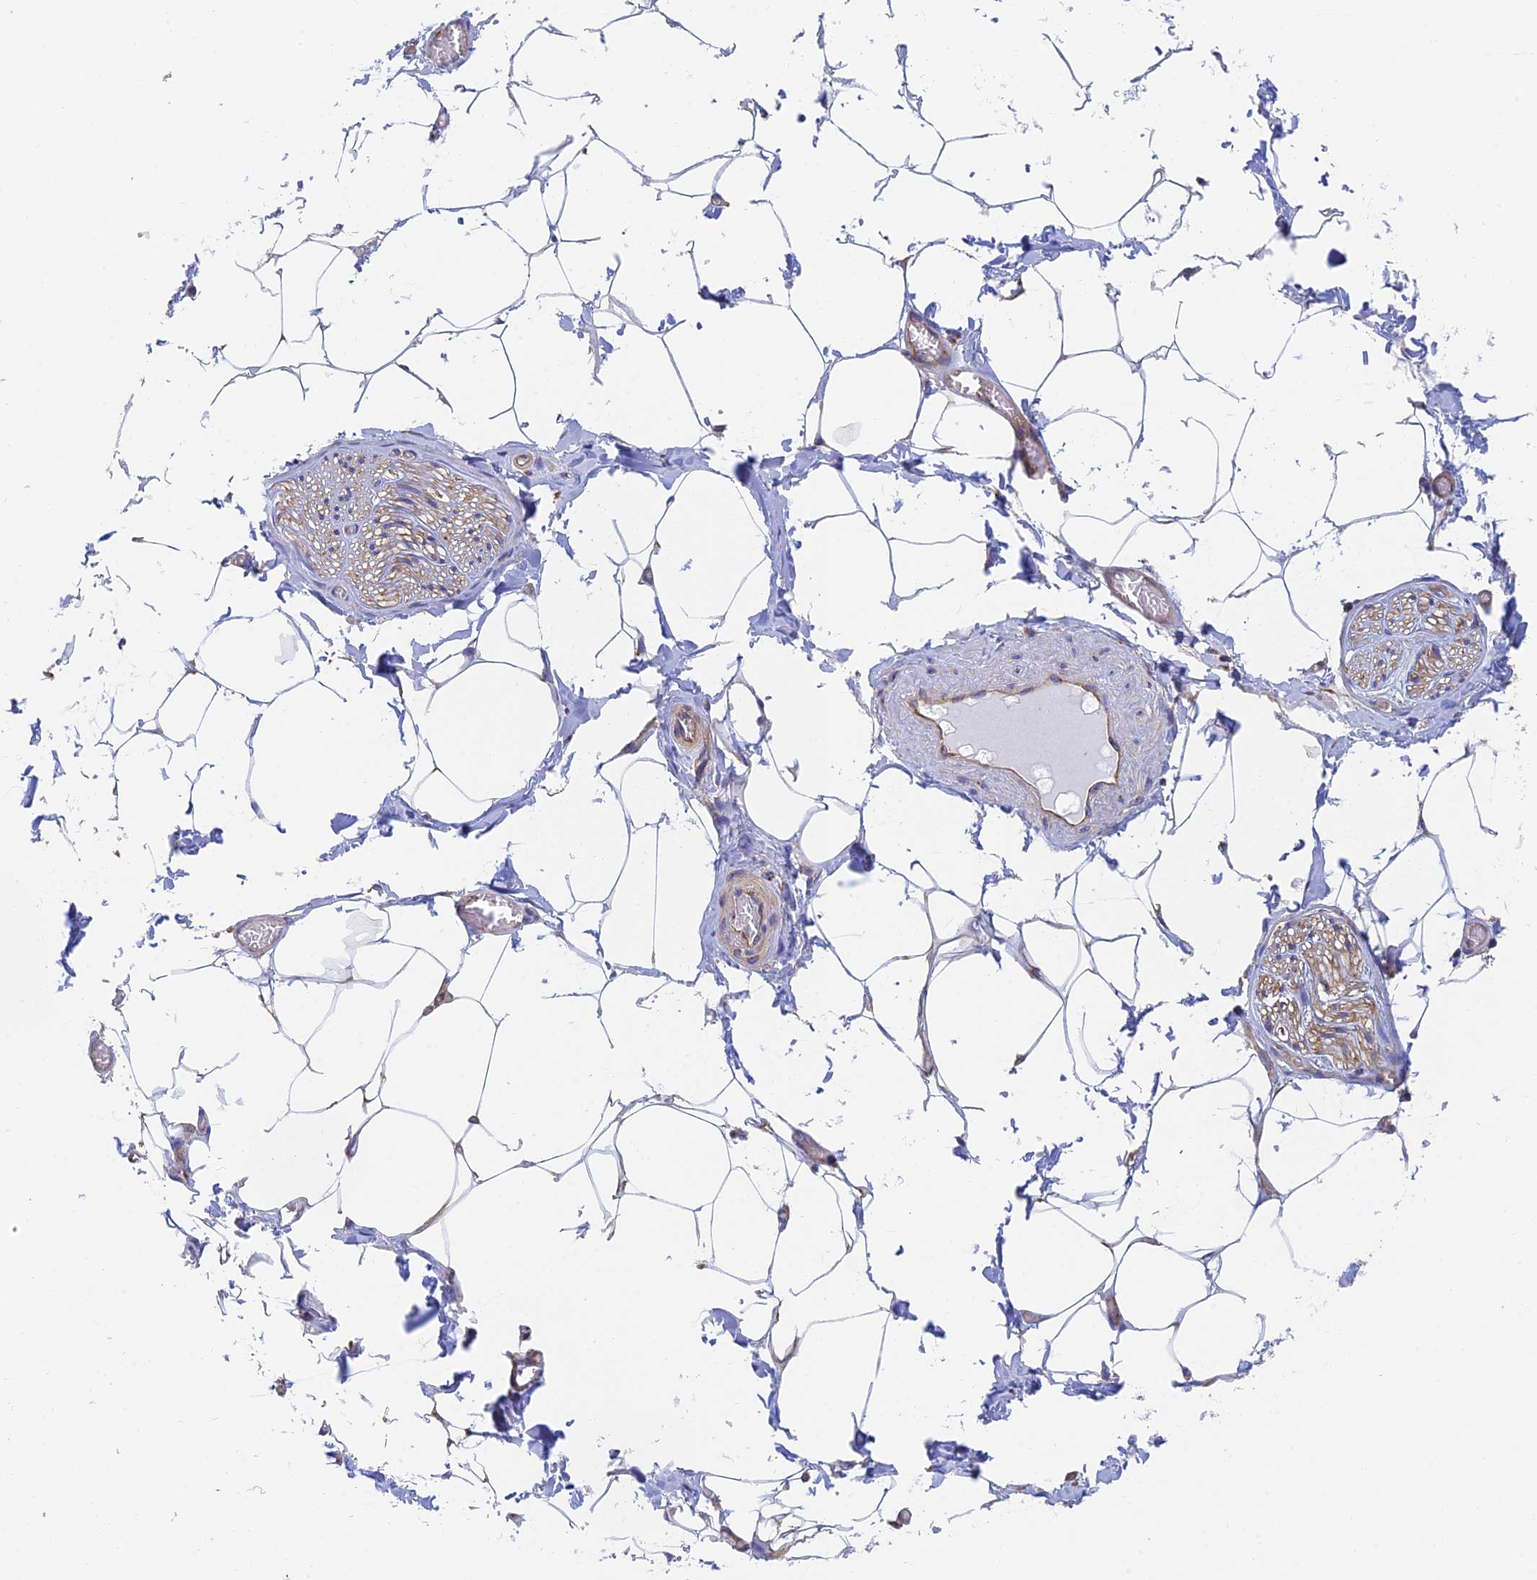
{"staining": {"intensity": "negative", "quantity": "none", "location": "none"}, "tissue": "adipose tissue", "cell_type": "Adipocytes", "image_type": "normal", "snomed": [{"axis": "morphology", "description": "Normal tissue, NOS"}, {"axis": "topography", "description": "Soft tissue"}, {"axis": "topography", "description": "Adipose tissue"}, {"axis": "topography", "description": "Vascular tissue"}, {"axis": "topography", "description": "Peripheral nerve tissue"}], "caption": "Photomicrograph shows no protein expression in adipocytes of normal adipose tissue. (DAB immunohistochemistry (IHC) with hematoxylin counter stain).", "gene": "DCTN2", "patient": {"sex": "male", "age": 46}}